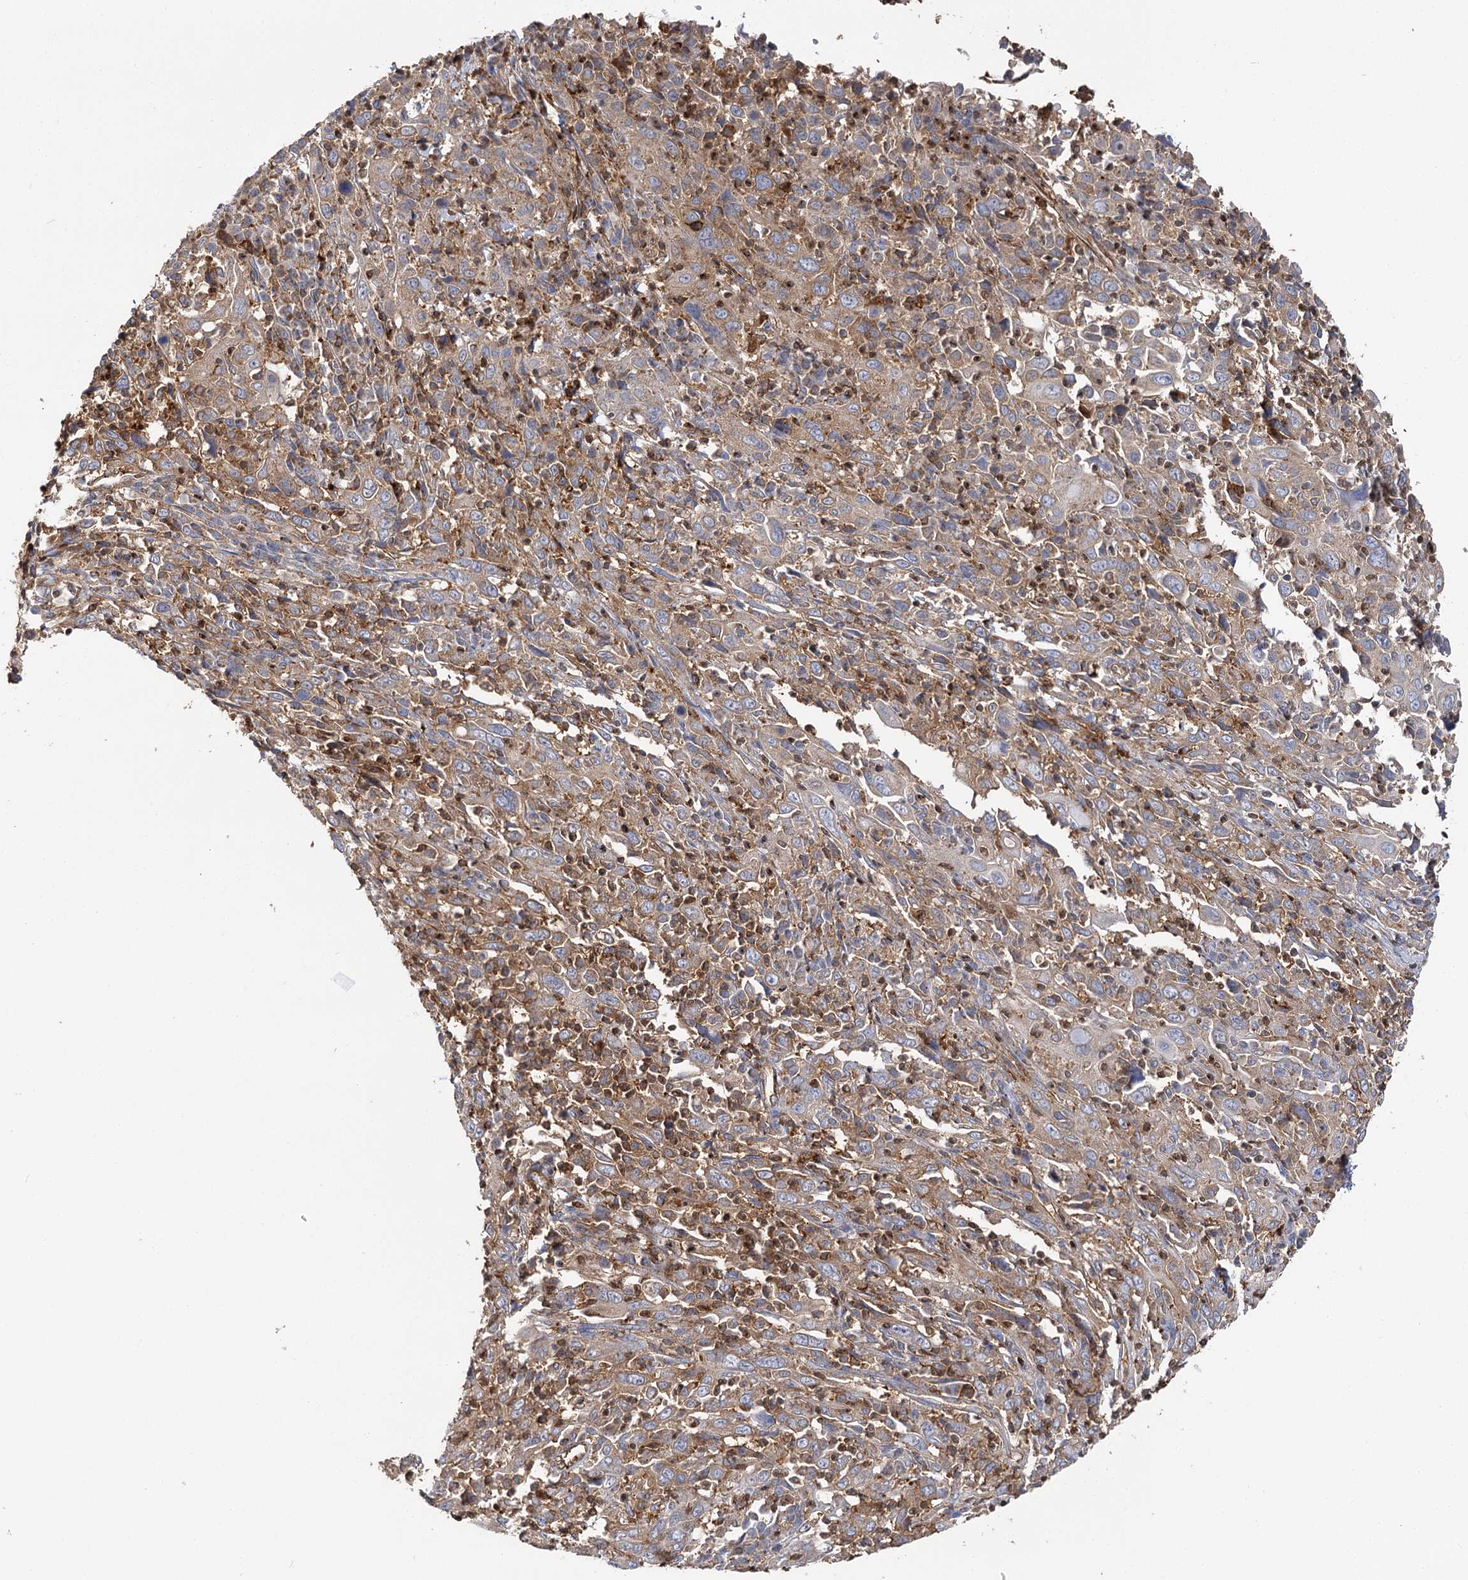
{"staining": {"intensity": "moderate", "quantity": ">75%", "location": "cytoplasmic/membranous"}, "tissue": "cervical cancer", "cell_type": "Tumor cells", "image_type": "cancer", "snomed": [{"axis": "morphology", "description": "Squamous cell carcinoma, NOS"}, {"axis": "topography", "description": "Cervix"}], "caption": "A medium amount of moderate cytoplasmic/membranous positivity is appreciated in about >75% of tumor cells in squamous cell carcinoma (cervical) tissue.", "gene": "SEC24B", "patient": {"sex": "female", "age": 46}}